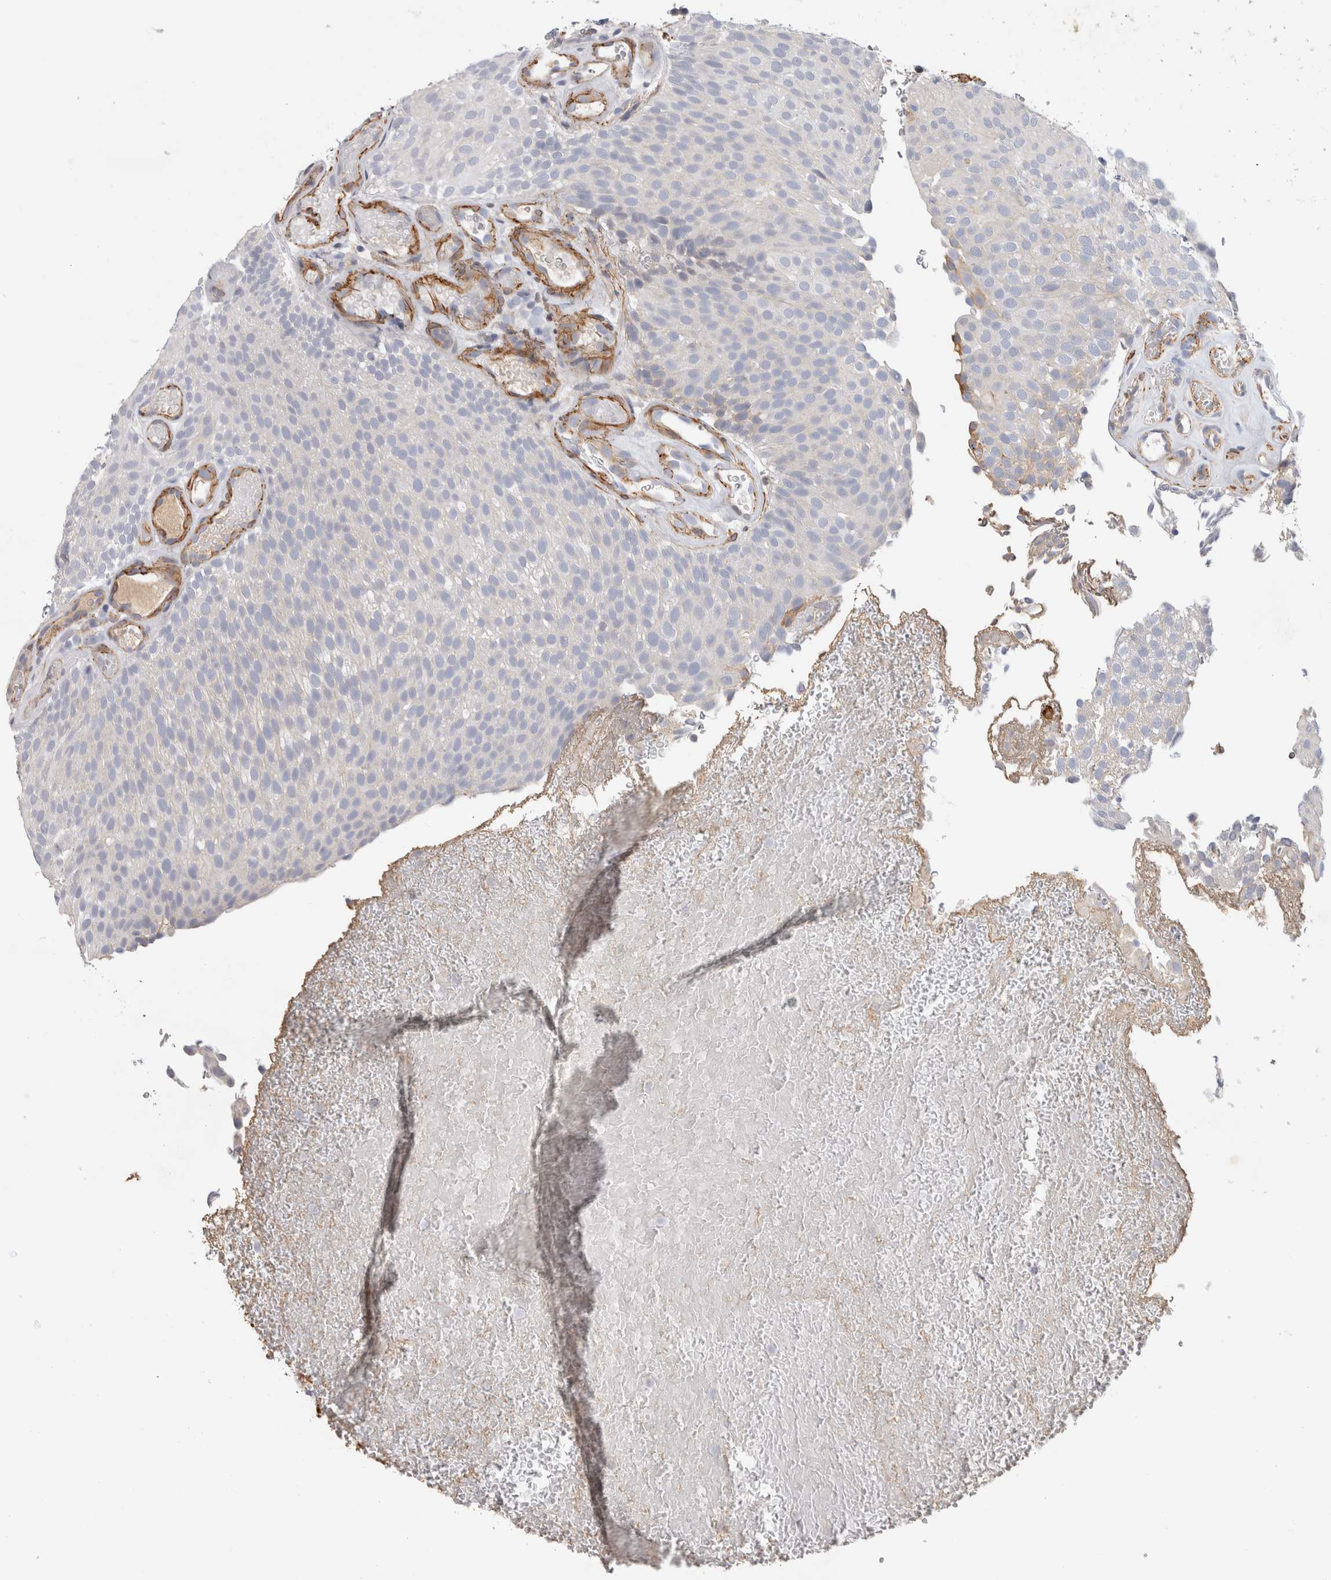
{"staining": {"intensity": "negative", "quantity": "none", "location": "none"}, "tissue": "urothelial cancer", "cell_type": "Tumor cells", "image_type": "cancer", "snomed": [{"axis": "morphology", "description": "Urothelial carcinoma, Low grade"}, {"axis": "topography", "description": "Urinary bladder"}], "caption": "A high-resolution image shows immunohistochemistry staining of urothelial cancer, which reveals no significant staining in tumor cells. Brightfield microscopy of immunohistochemistry (IHC) stained with DAB (3,3'-diaminobenzidine) (brown) and hematoxylin (blue), captured at high magnification.", "gene": "PGM1", "patient": {"sex": "male", "age": 78}}